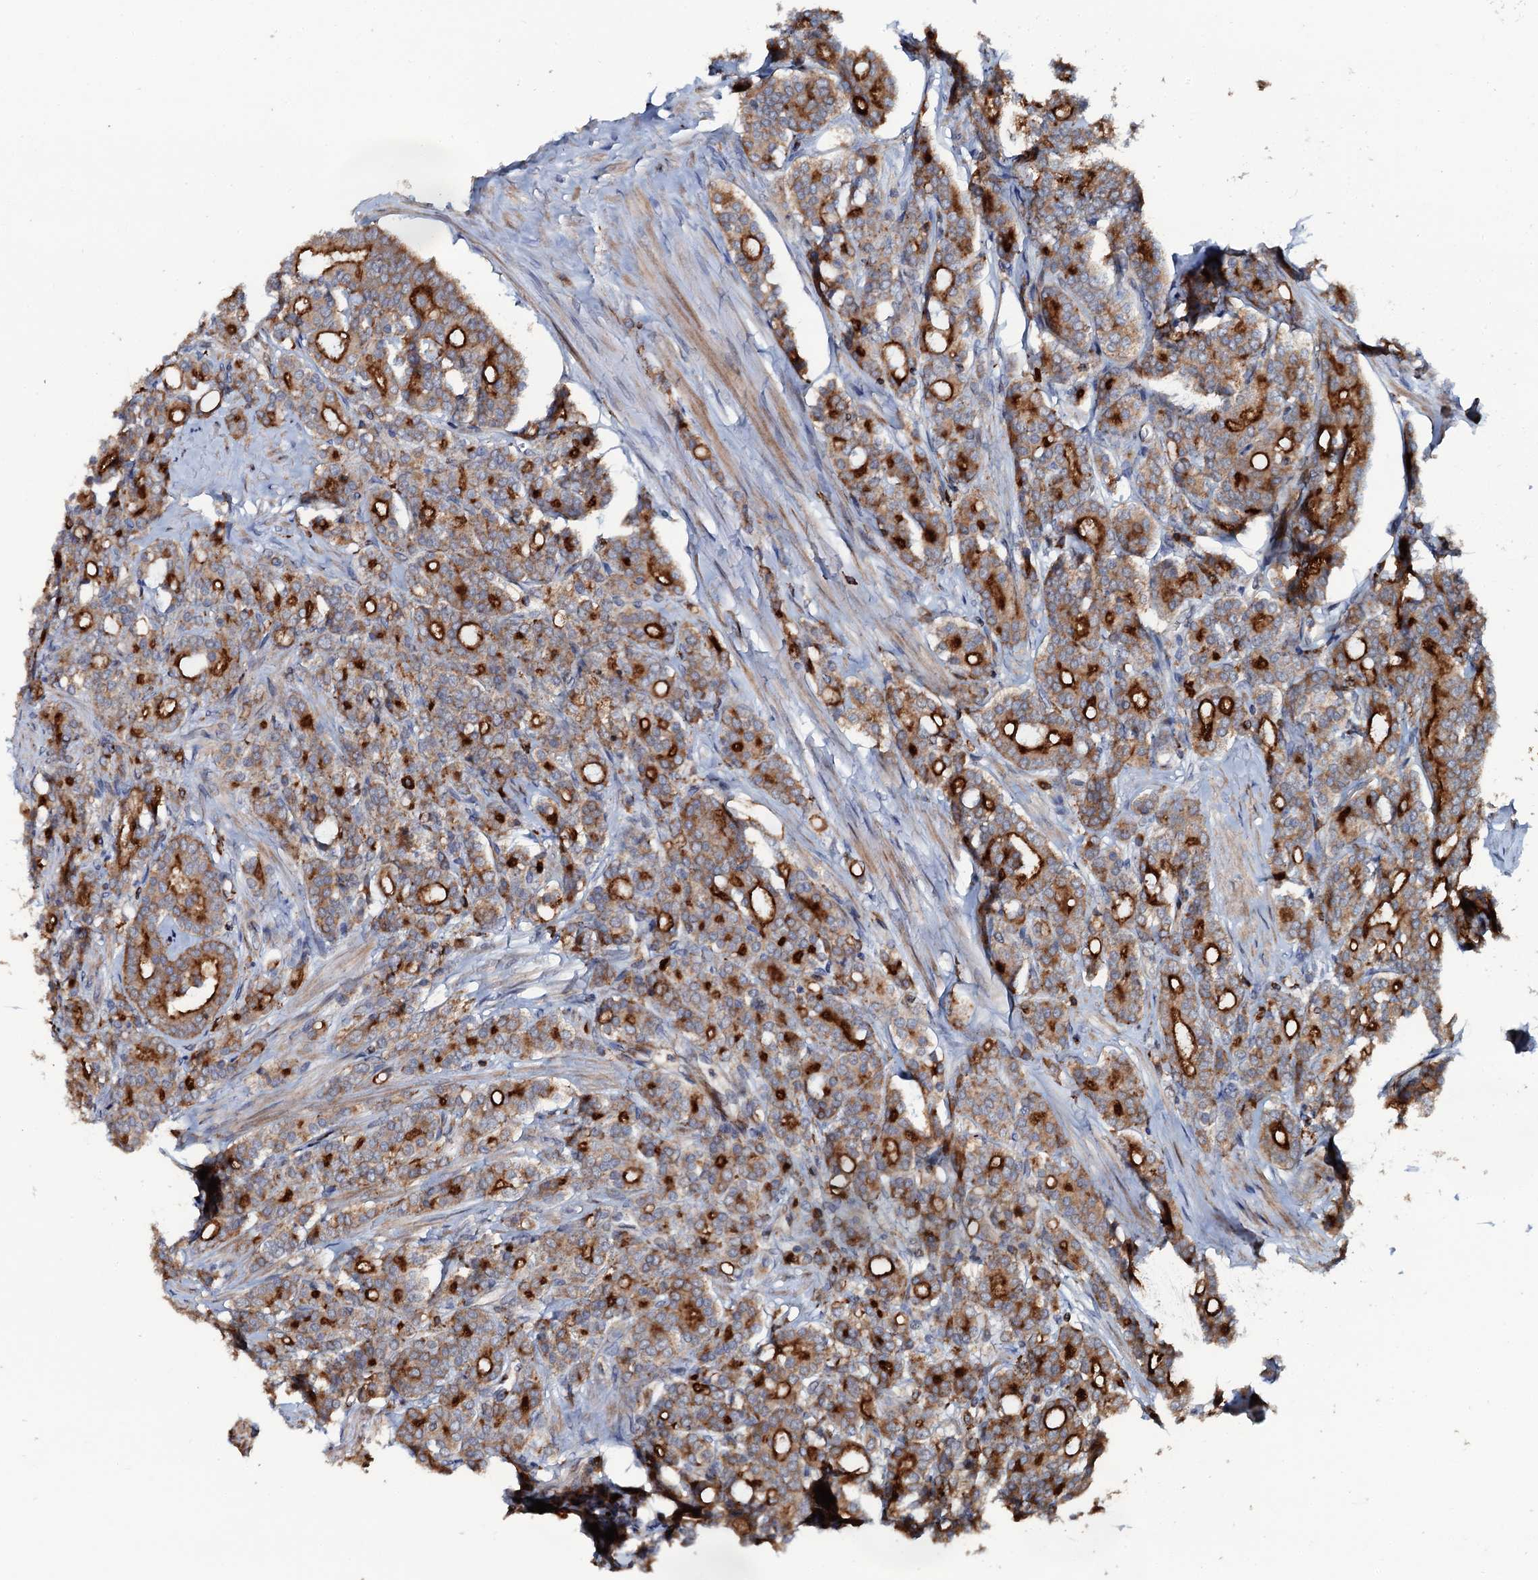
{"staining": {"intensity": "strong", "quantity": "25%-75%", "location": "cytoplasmic/membranous"}, "tissue": "prostate cancer", "cell_type": "Tumor cells", "image_type": "cancer", "snomed": [{"axis": "morphology", "description": "Adenocarcinoma, High grade"}, {"axis": "topography", "description": "Prostate"}], "caption": "Human prostate high-grade adenocarcinoma stained for a protein (brown) reveals strong cytoplasmic/membranous positive expression in approximately 25%-75% of tumor cells.", "gene": "VAMP8", "patient": {"sex": "male", "age": 62}}